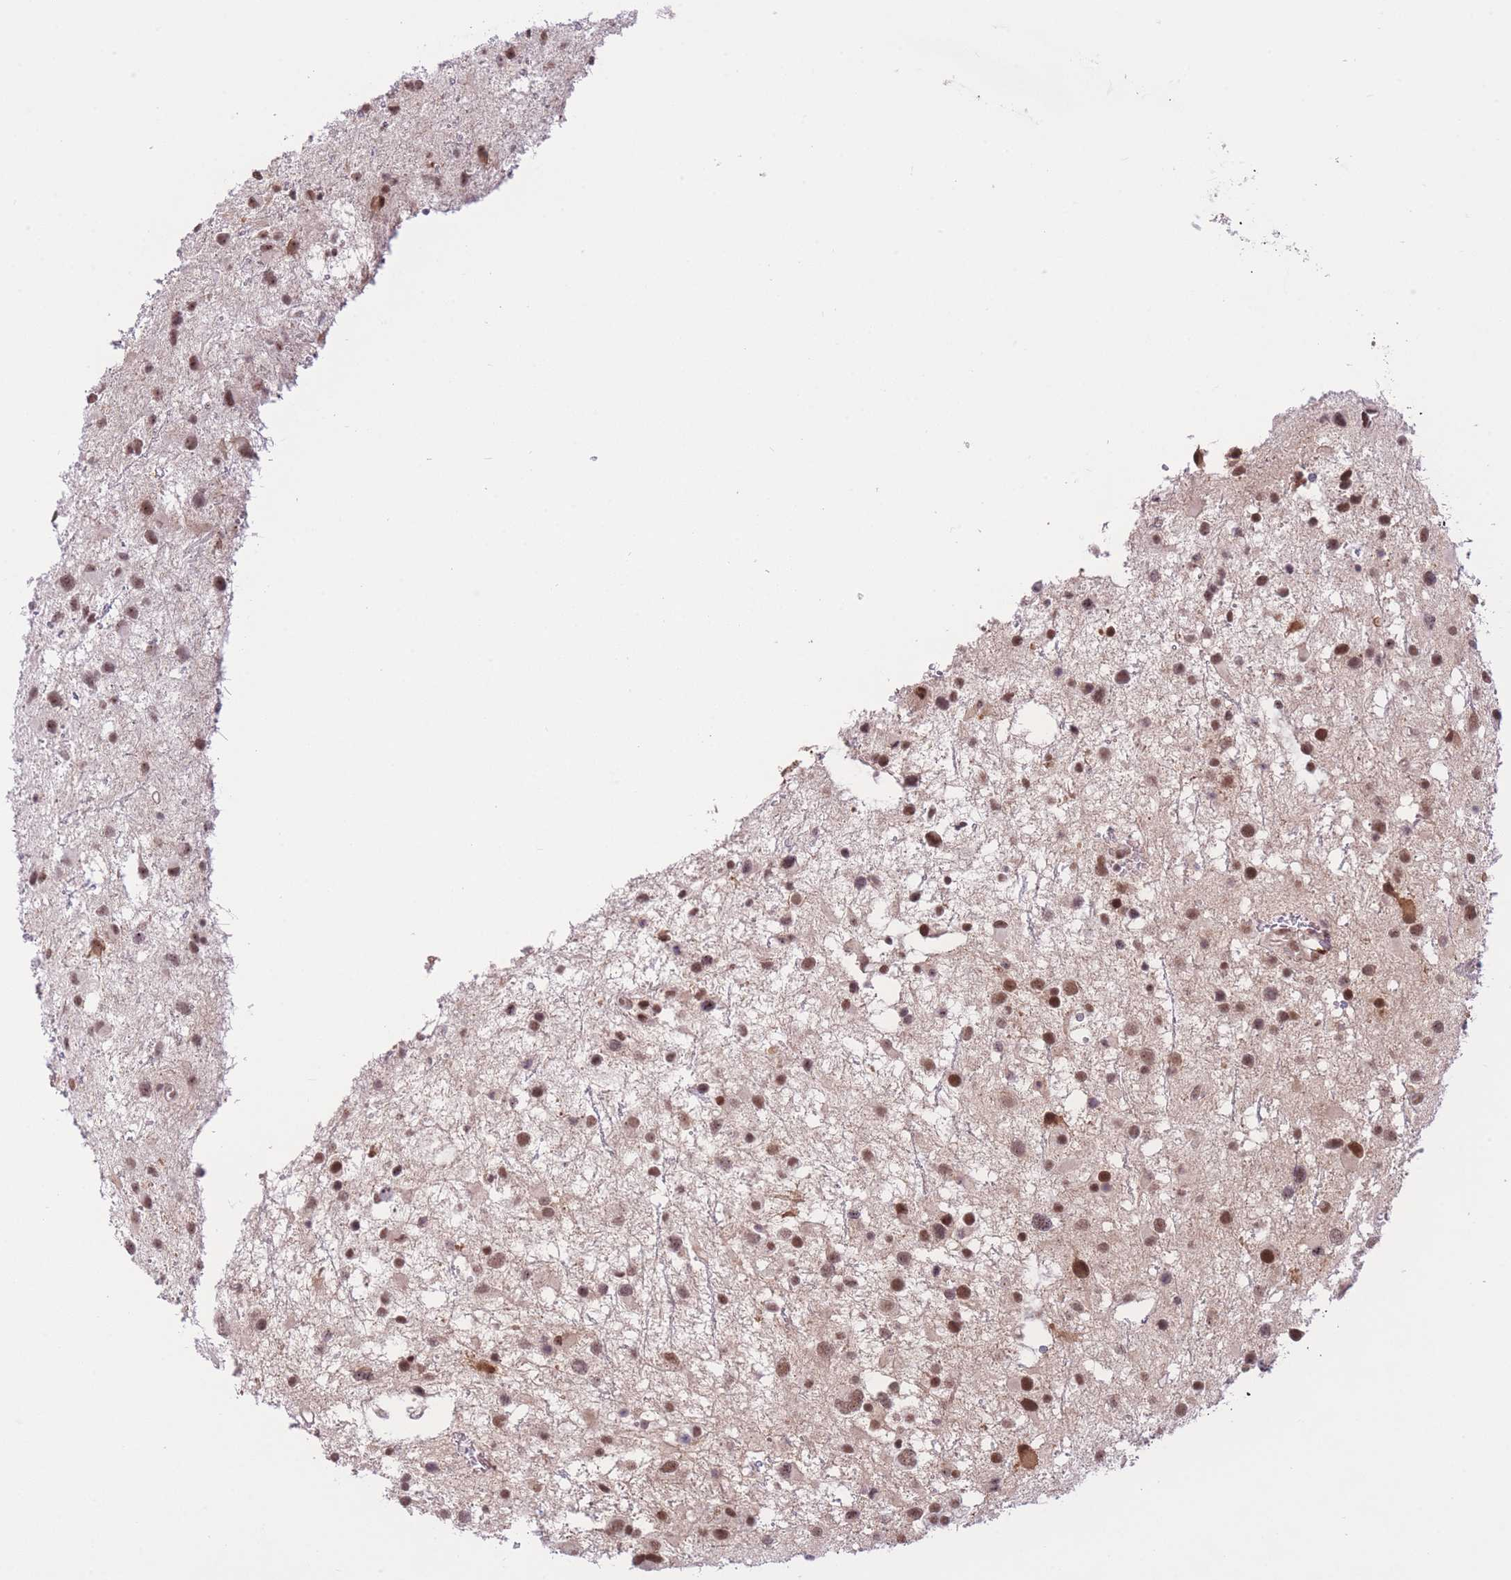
{"staining": {"intensity": "moderate", "quantity": ">75%", "location": "cytoplasmic/membranous,nuclear"}, "tissue": "glioma", "cell_type": "Tumor cells", "image_type": "cancer", "snomed": [{"axis": "morphology", "description": "Glioma, malignant, Low grade"}, {"axis": "topography", "description": "Brain"}], "caption": "A brown stain labels moderate cytoplasmic/membranous and nuclear staining of a protein in human glioma tumor cells. The protein is stained brown, and the nuclei are stained in blue (DAB (3,3'-diaminobenzidine) IHC with brightfield microscopy, high magnification).", "gene": "PCIF1", "patient": {"sex": "female", "age": 32}}